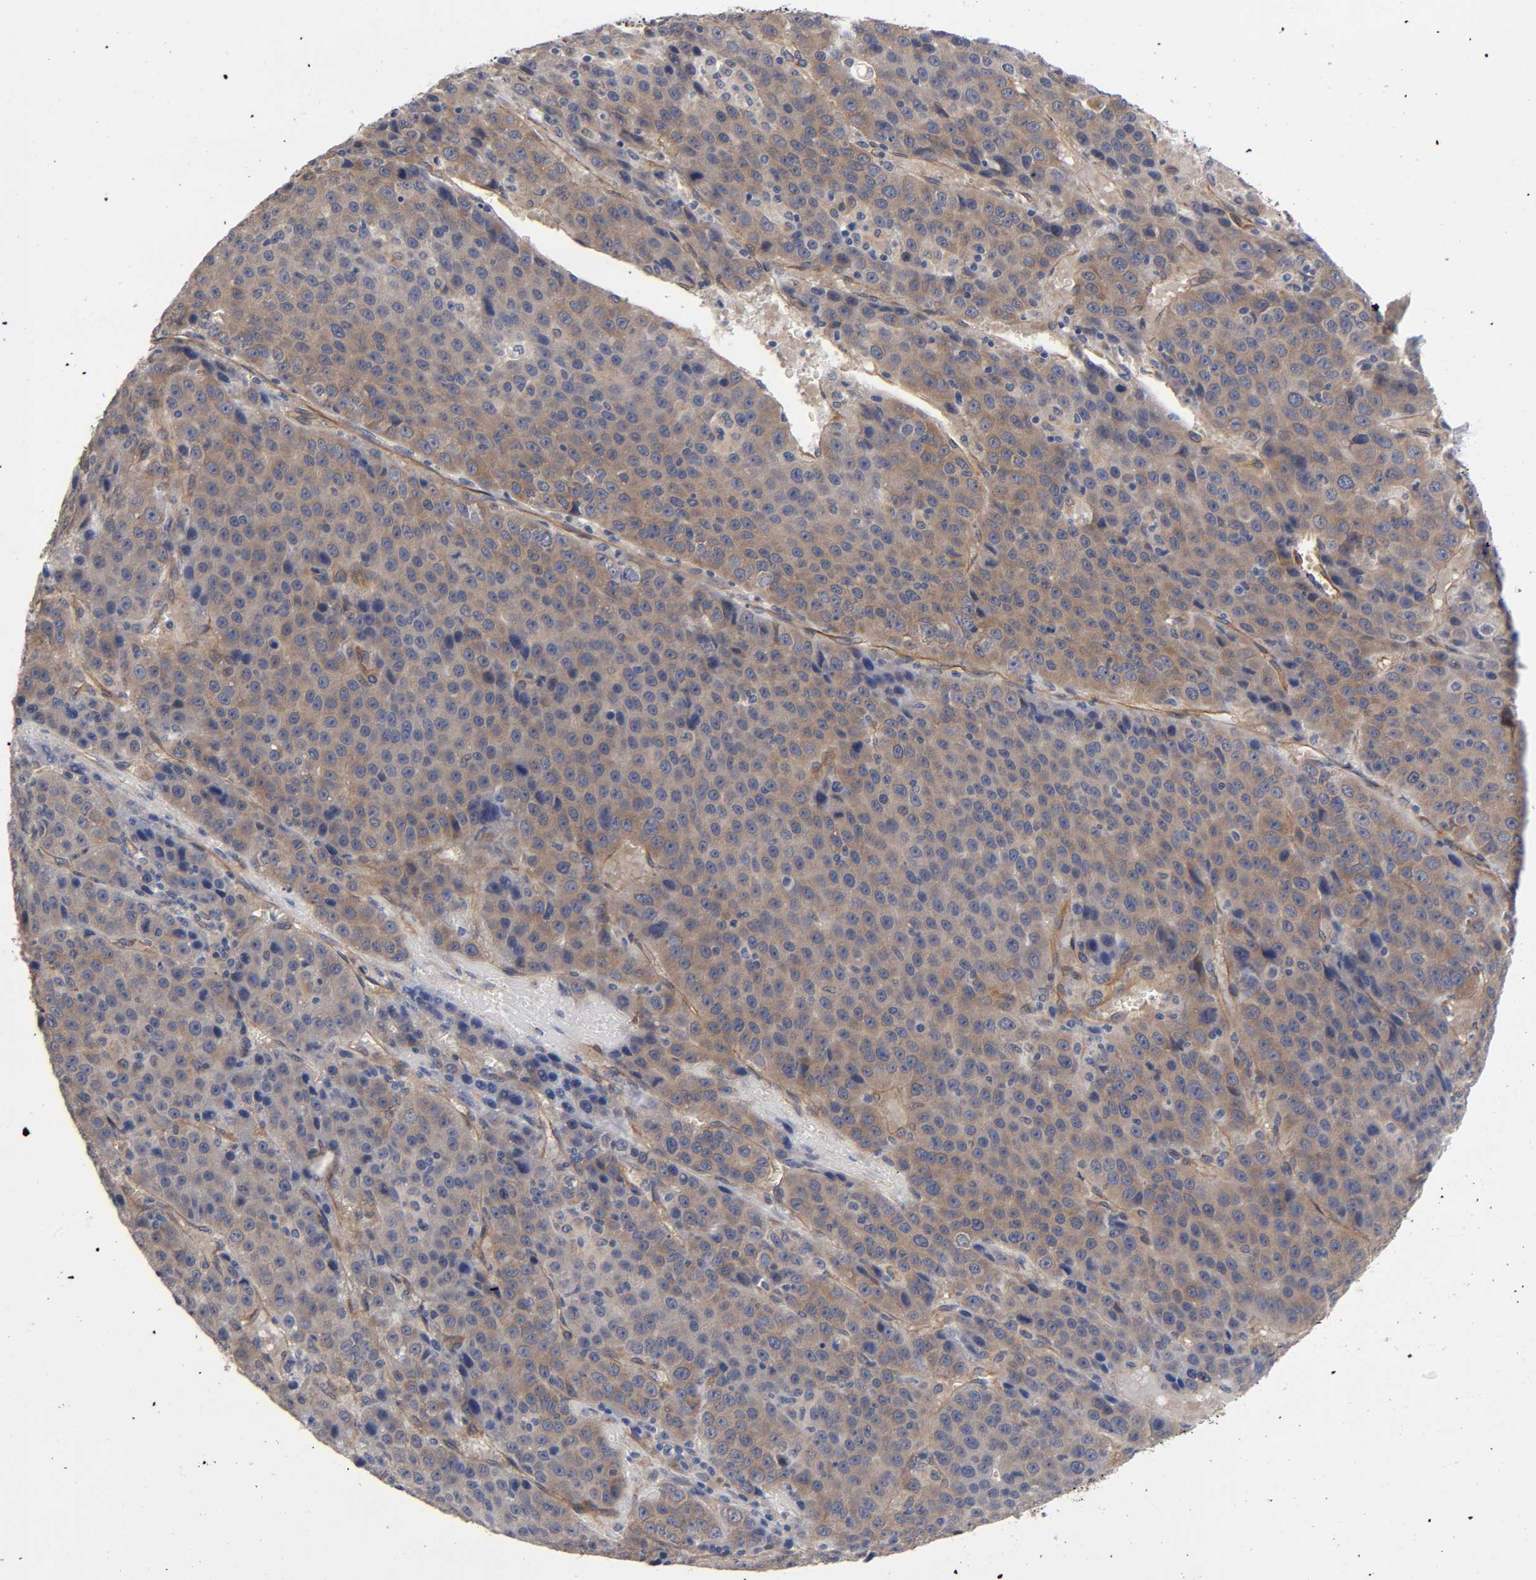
{"staining": {"intensity": "moderate", "quantity": ">75%", "location": "cytoplasmic/membranous"}, "tissue": "liver cancer", "cell_type": "Tumor cells", "image_type": "cancer", "snomed": [{"axis": "morphology", "description": "Carcinoma, Hepatocellular, NOS"}, {"axis": "topography", "description": "Liver"}], "caption": "Immunohistochemistry photomicrograph of neoplastic tissue: hepatocellular carcinoma (liver) stained using immunohistochemistry exhibits medium levels of moderate protein expression localized specifically in the cytoplasmic/membranous of tumor cells, appearing as a cytoplasmic/membranous brown color.", "gene": "RAB13", "patient": {"sex": "female", "age": 53}}